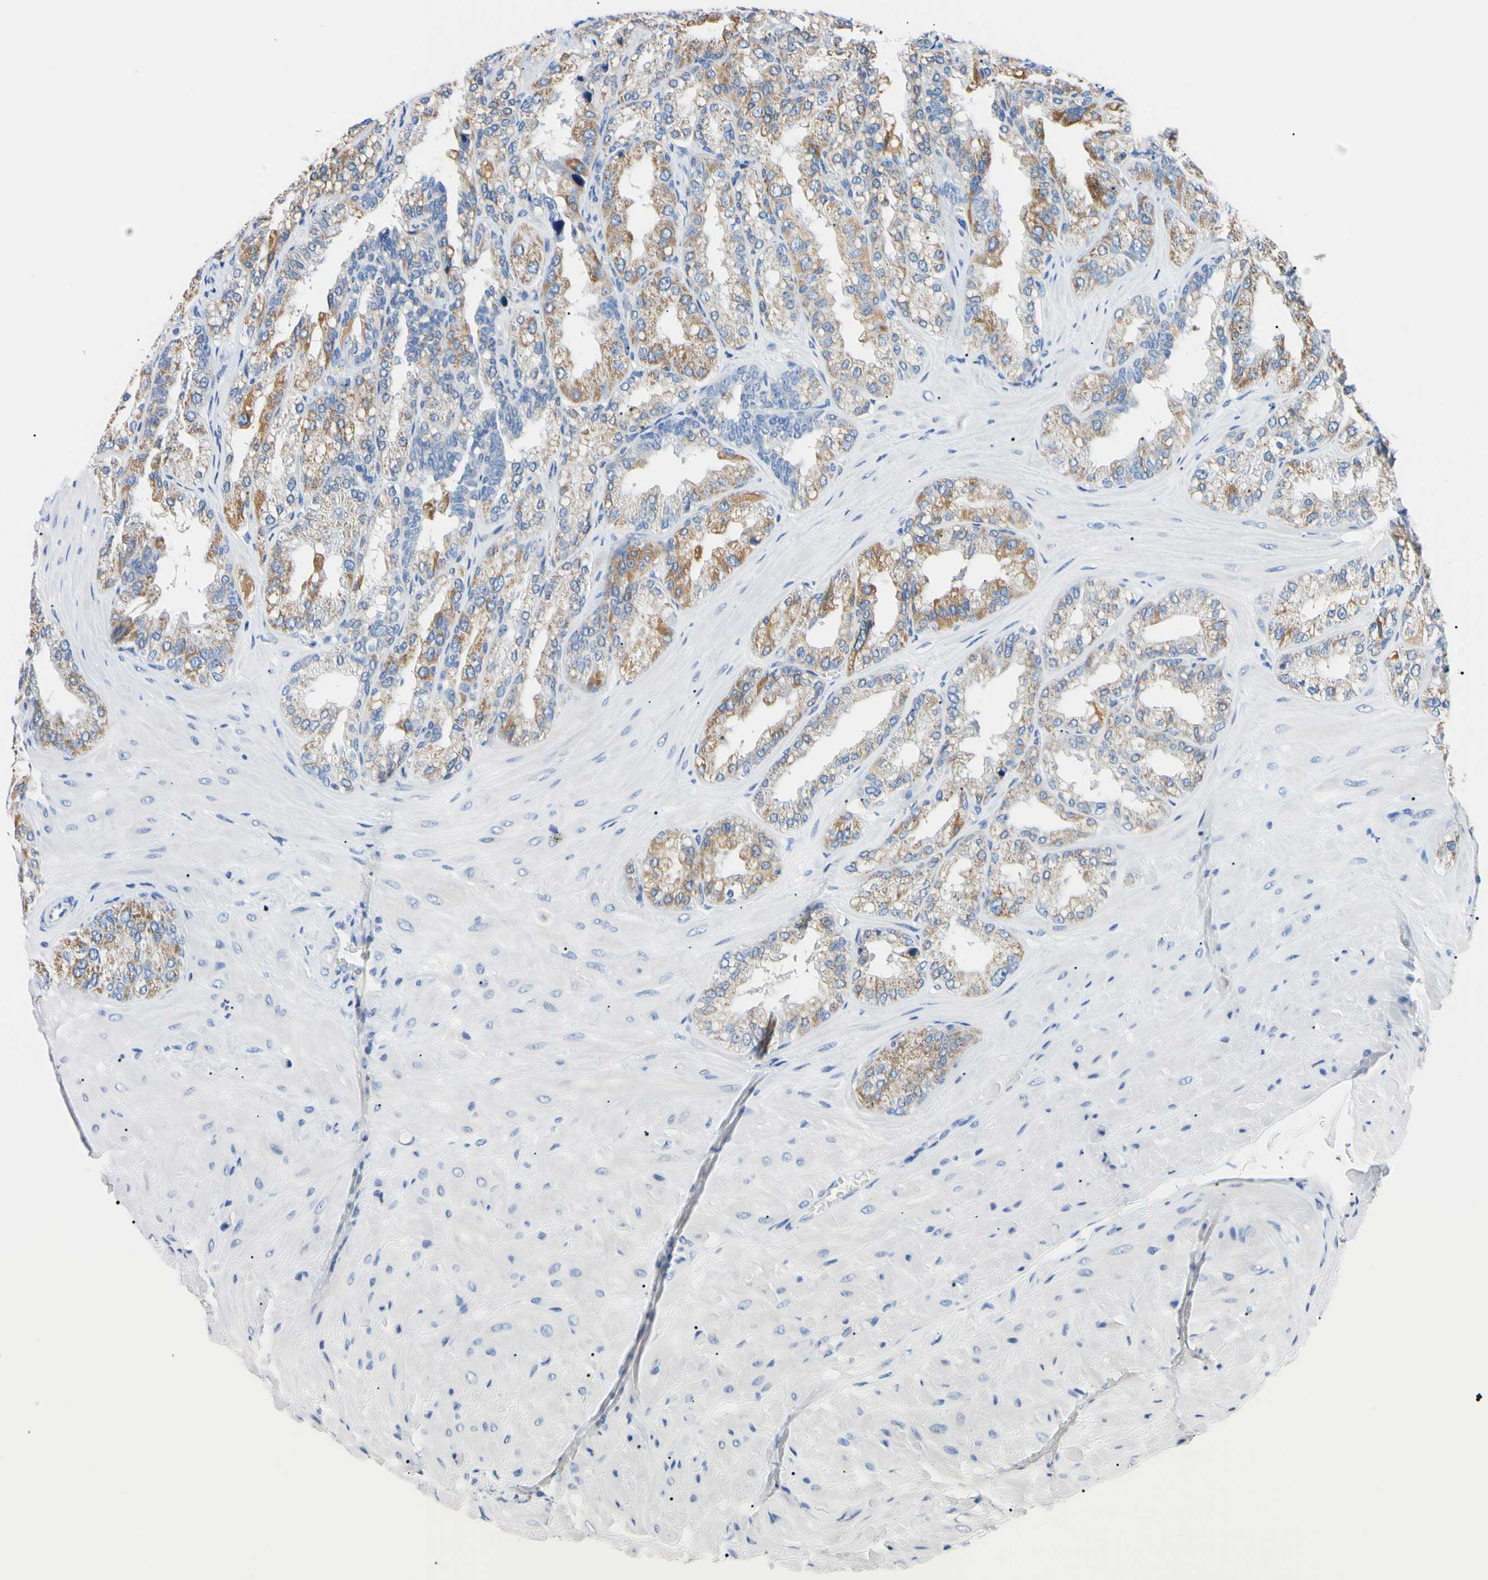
{"staining": {"intensity": "strong", "quantity": ">75%", "location": "cytoplasmic/membranous"}, "tissue": "seminal vesicle", "cell_type": "Glandular cells", "image_type": "normal", "snomed": [{"axis": "morphology", "description": "Normal tissue, NOS"}, {"axis": "topography", "description": "Prostate"}, {"axis": "topography", "description": "Seminal veicle"}], "caption": "Brown immunohistochemical staining in normal seminal vesicle exhibits strong cytoplasmic/membranous expression in approximately >75% of glandular cells.", "gene": "CLPP", "patient": {"sex": "male", "age": 51}}